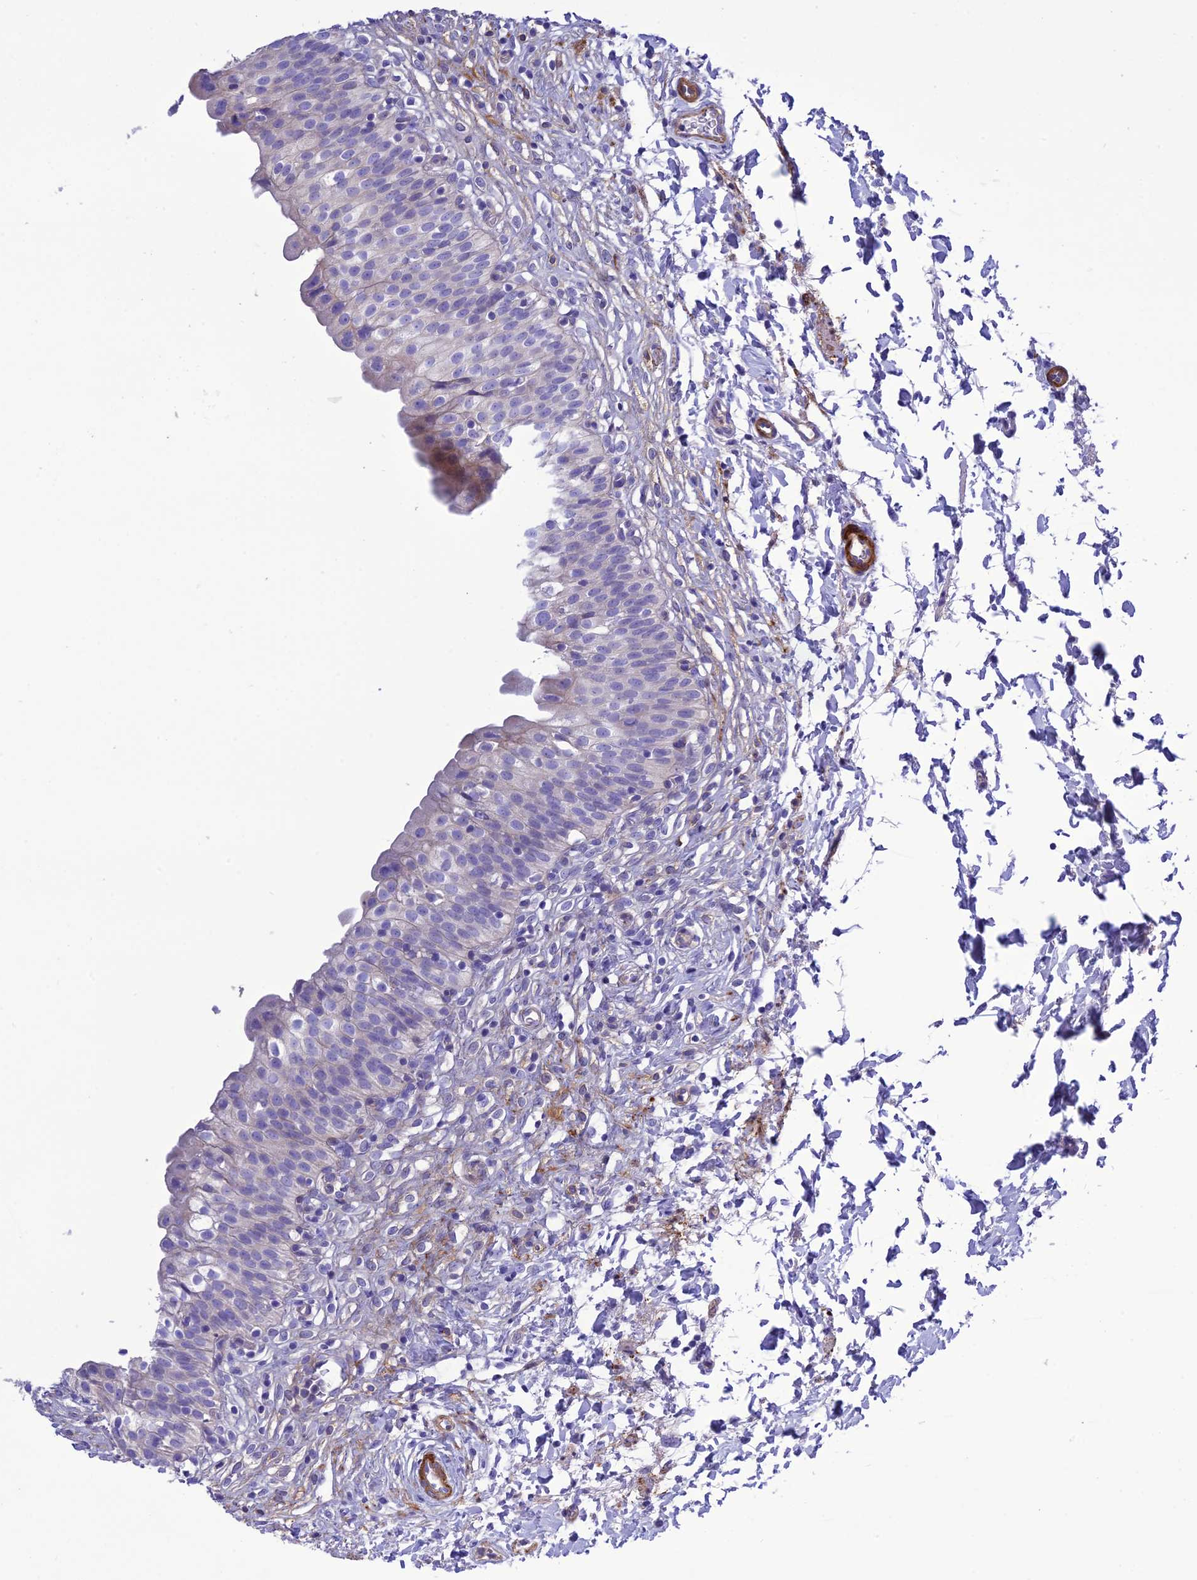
{"staining": {"intensity": "negative", "quantity": "none", "location": "none"}, "tissue": "urinary bladder", "cell_type": "Urothelial cells", "image_type": "normal", "snomed": [{"axis": "morphology", "description": "Normal tissue, NOS"}, {"axis": "topography", "description": "Urinary bladder"}], "caption": "High magnification brightfield microscopy of unremarkable urinary bladder stained with DAB (brown) and counterstained with hematoxylin (blue): urothelial cells show no significant positivity. The staining is performed using DAB brown chromogen with nuclei counter-stained in using hematoxylin.", "gene": "FRA10AC1", "patient": {"sex": "male", "age": 55}}